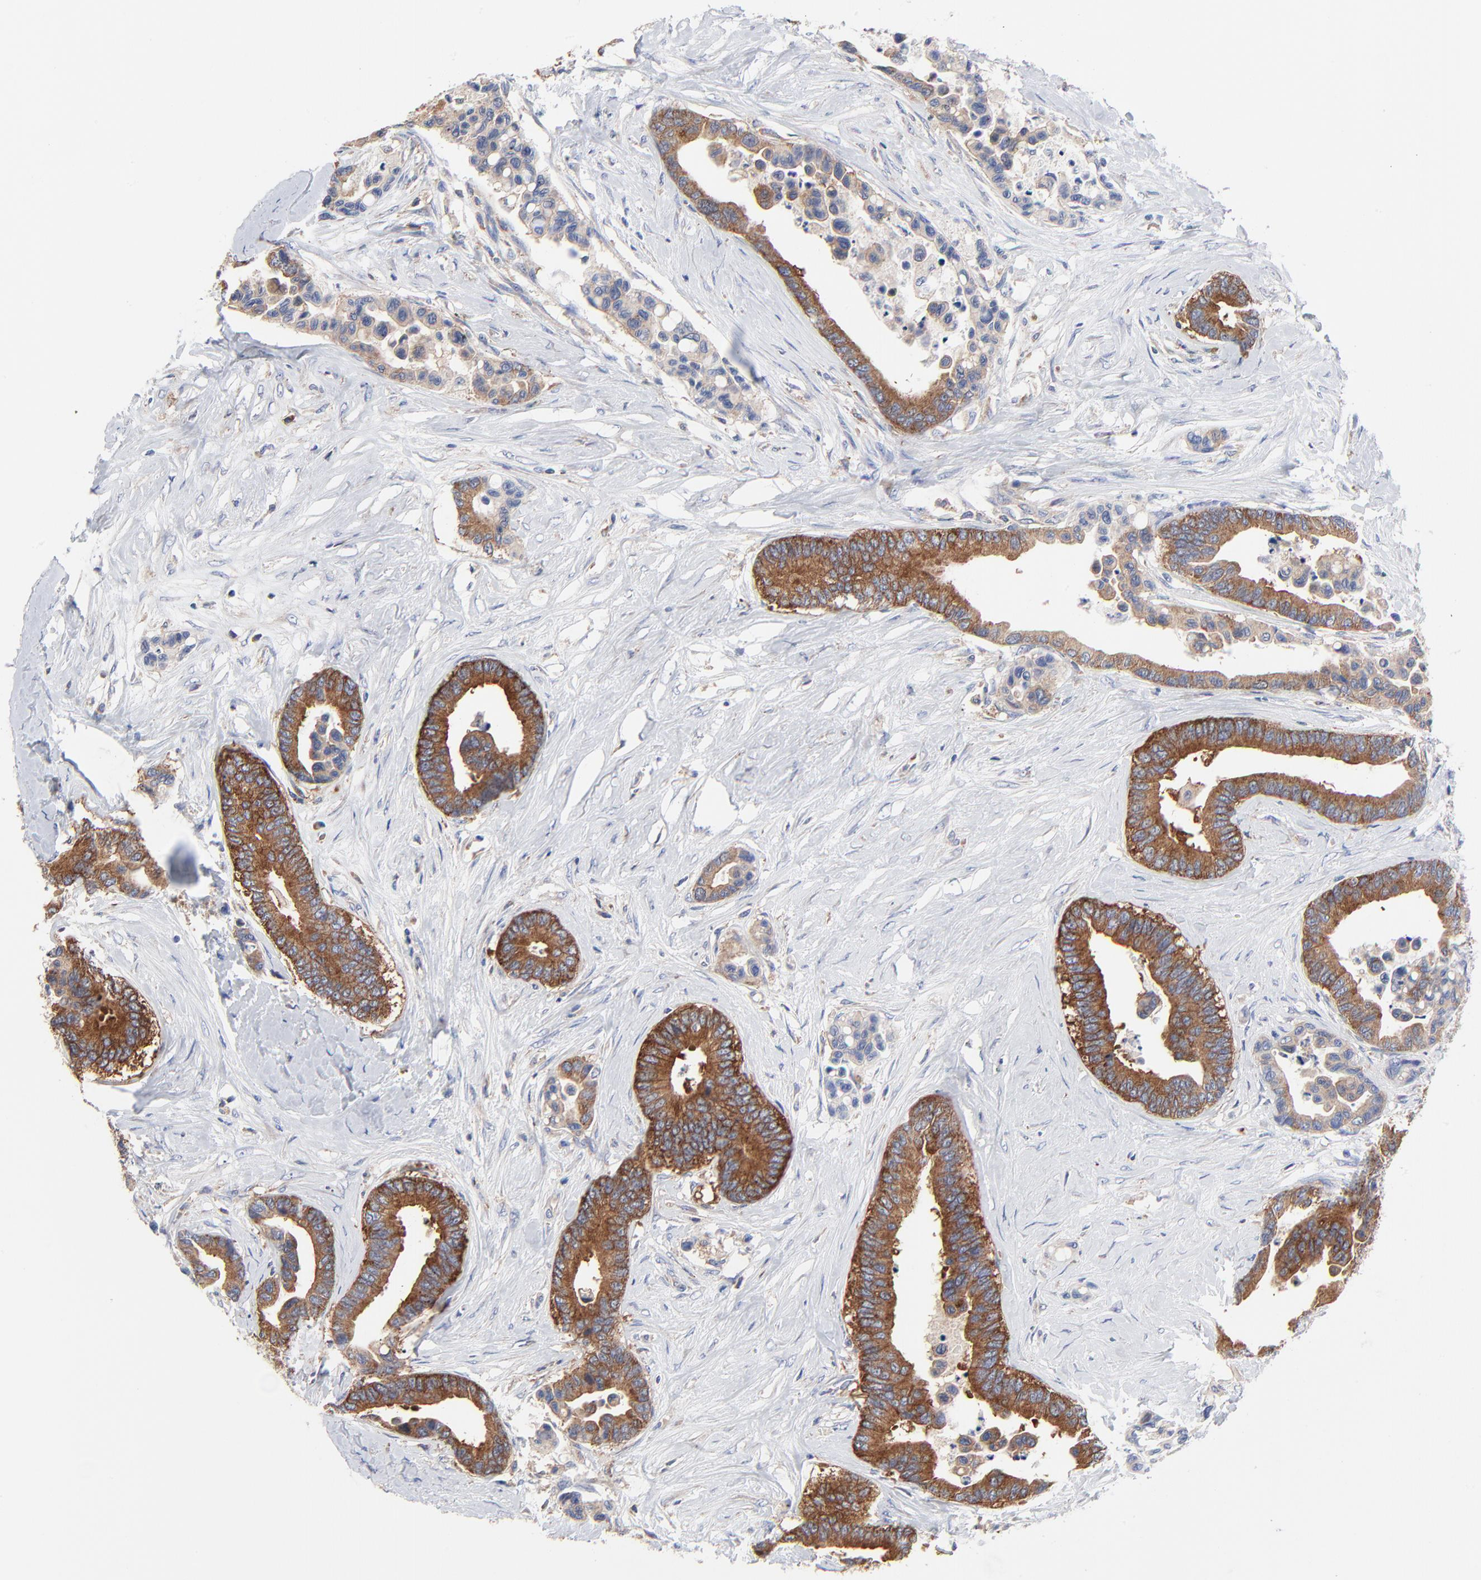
{"staining": {"intensity": "strong", "quantity": ">75%", "location": "cytoplasmic/membranous"}, "tissue": "colorectal cancer", "cell_type": "Tumor cells", "image_type": "cancer", "snomed": [{"axis": "morphology", "description": "Adenocarcinoma, NOS"}, {"axis": "topography", "description": "Colon"}], "caption": "High-power microscopy captured an immunohistochemistry (IHC) photomicrograph of adenocarcinoma (colorectal), revealing strong cytoplasmic/membranous staining in about >75% of tumor cells.", "gene": "CD2AP", "patient": {"sex": "male", "age": 82}}